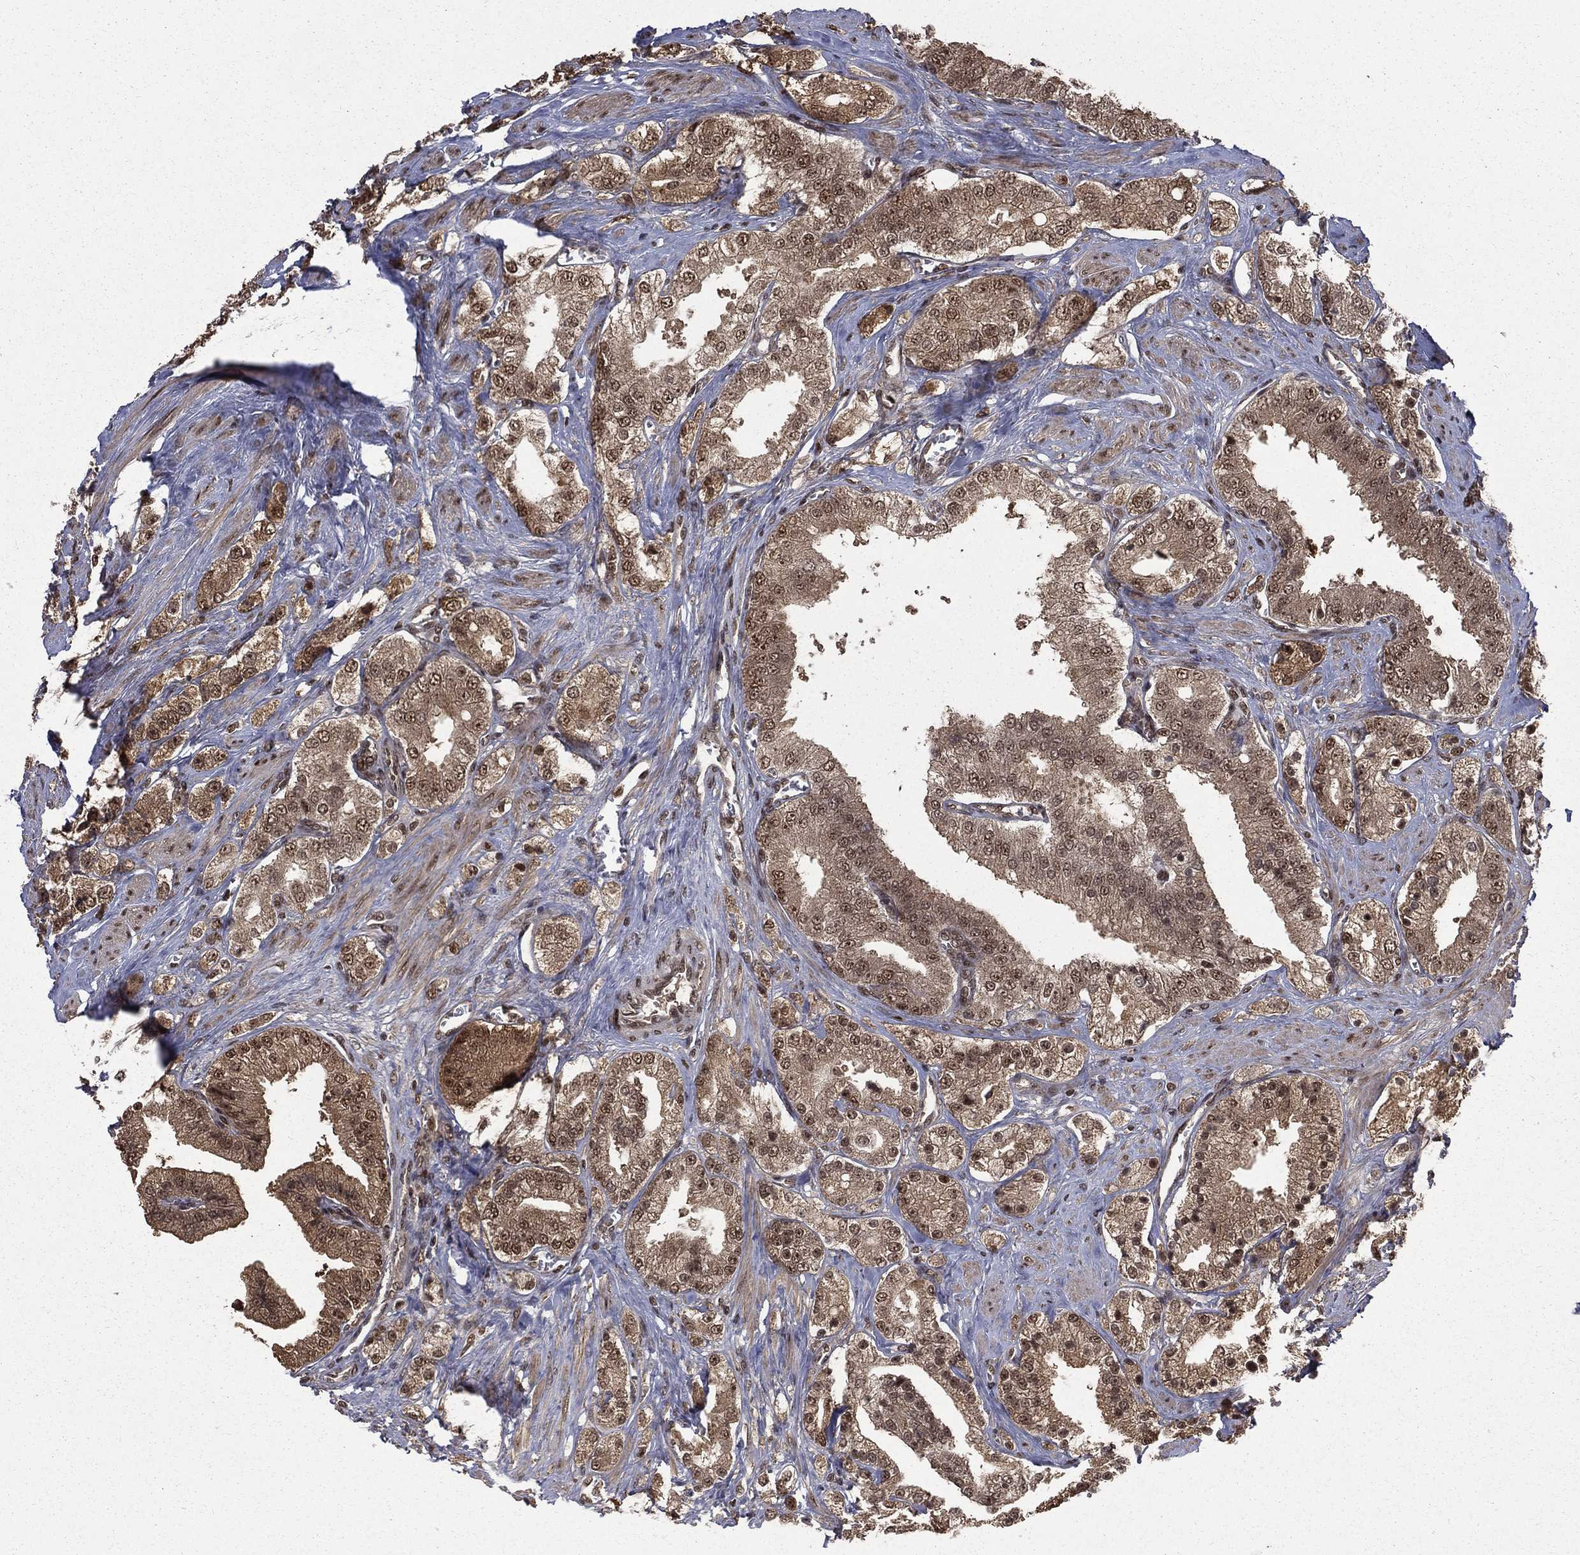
{"staining": {"intensity": "moderate", "quantity": "25%-75%", "location": "cytoplasmic/membranous,nuclear"}, "tissue": "prostate cancer", "cell_type": "Tumor cells", "image_type": "cancer", "snomed": [{"axis": "morphology", "description": "Adenocarcinoma, NOS"}, {"axis": "topography", "description": "Prostate and seminal vesicle, NOS"}, {"axis": "topography", "description": "Prostate"}], "caption": "A histopathology image showing moderate cytoplasmic/membranous and nuclear positivity in approximately 25%-75% of tumor cells in adenocarcinoma (prostate), as visualized by brown immunohistochemical staining.", "gene": "JMJD6", "patient": {"sex": "male", "age": 67}}